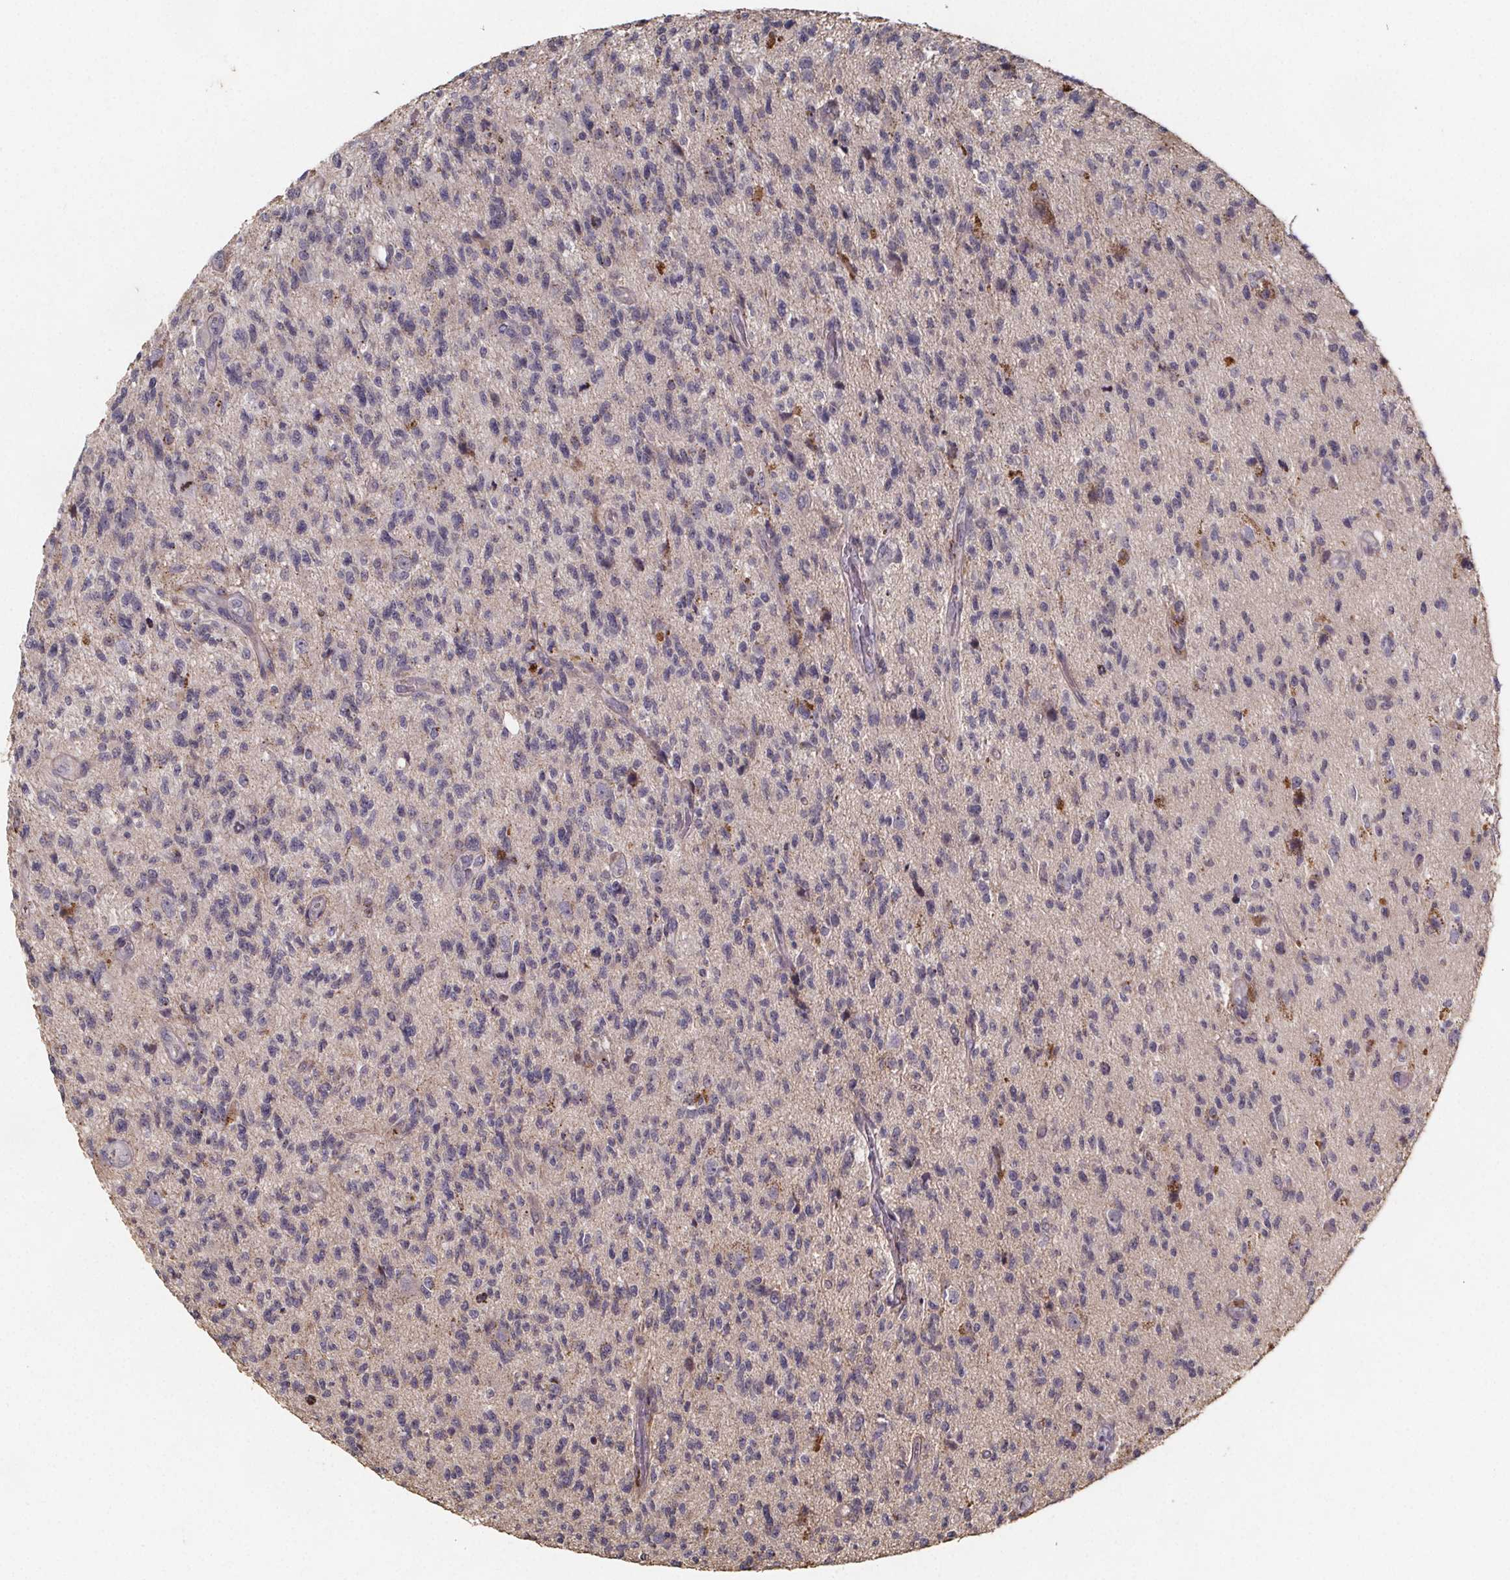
{"staining": {"intensity": "negative", "quantity": "none", "location": "none"}, "tissue": "glioma", "cell_type": "Tumor cells", "image_type": "cancer", "snomed": [{"axis": "morphology", "description": "Glioma, malignant, High grade"}, {"axis": "topography", "description": "Brain"}], "caption": "The image shows no significant expression in tumor cells of glioma.", "gene": "ZNF879", "patient": {"sex": "male", "age": 56}}